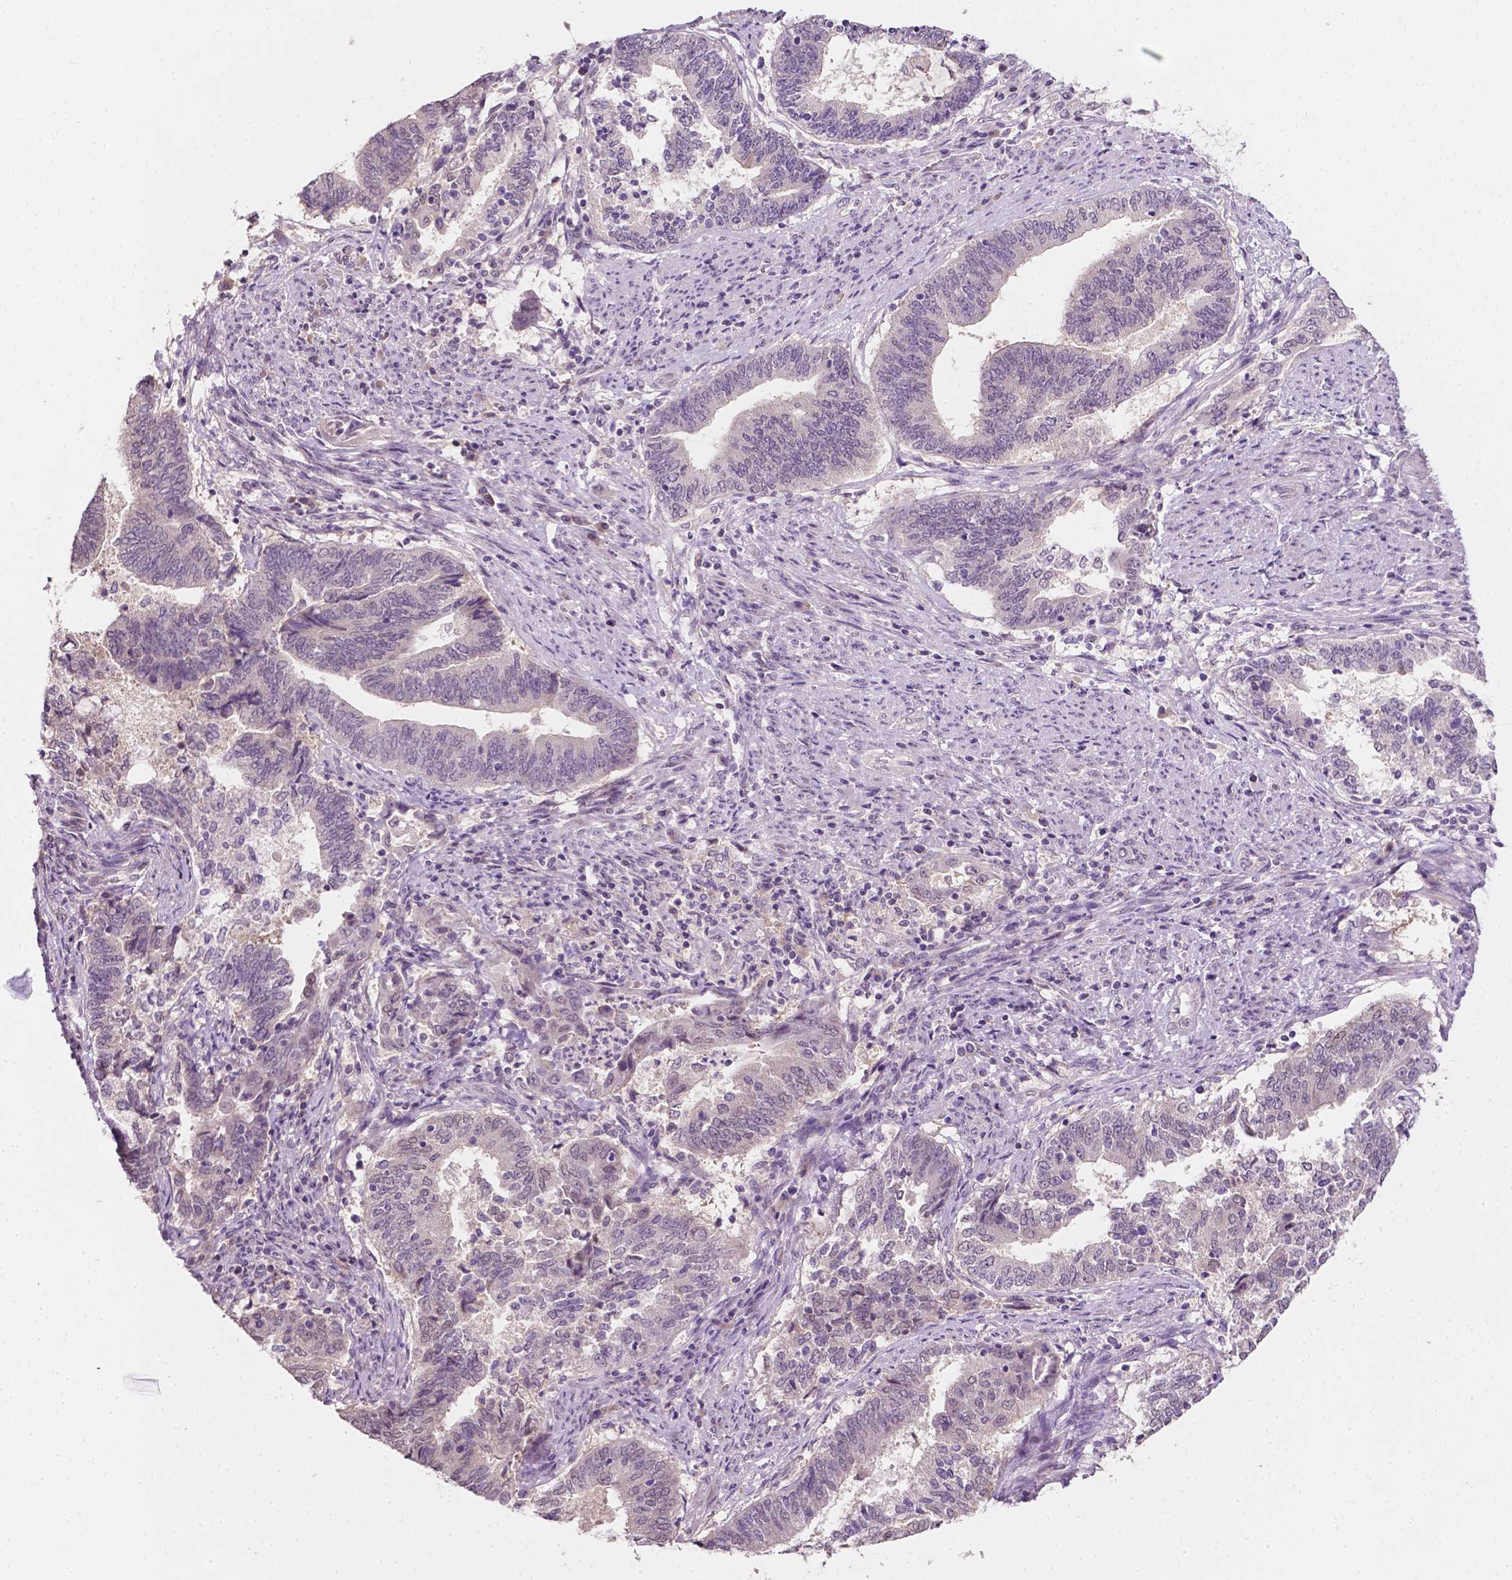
{"staining": {"intensity": "negative", "quantity": "none", "location": "none"}, "tissue": "endometrial cancer", "cell_type": "Tumor cells", "image_type": "cancer", "snomed": [{"axis": "morphology", "description": "Adenocarcinoma, NOS"}, {"axis": "topography", "description": "Endometrium"}], "caption": "Immunohistochemical staining of endometrial cancer exhibits no significant staining in tumor cells.", "gene": "MROH6", "patient": {"sex": "female", "age": 65}}